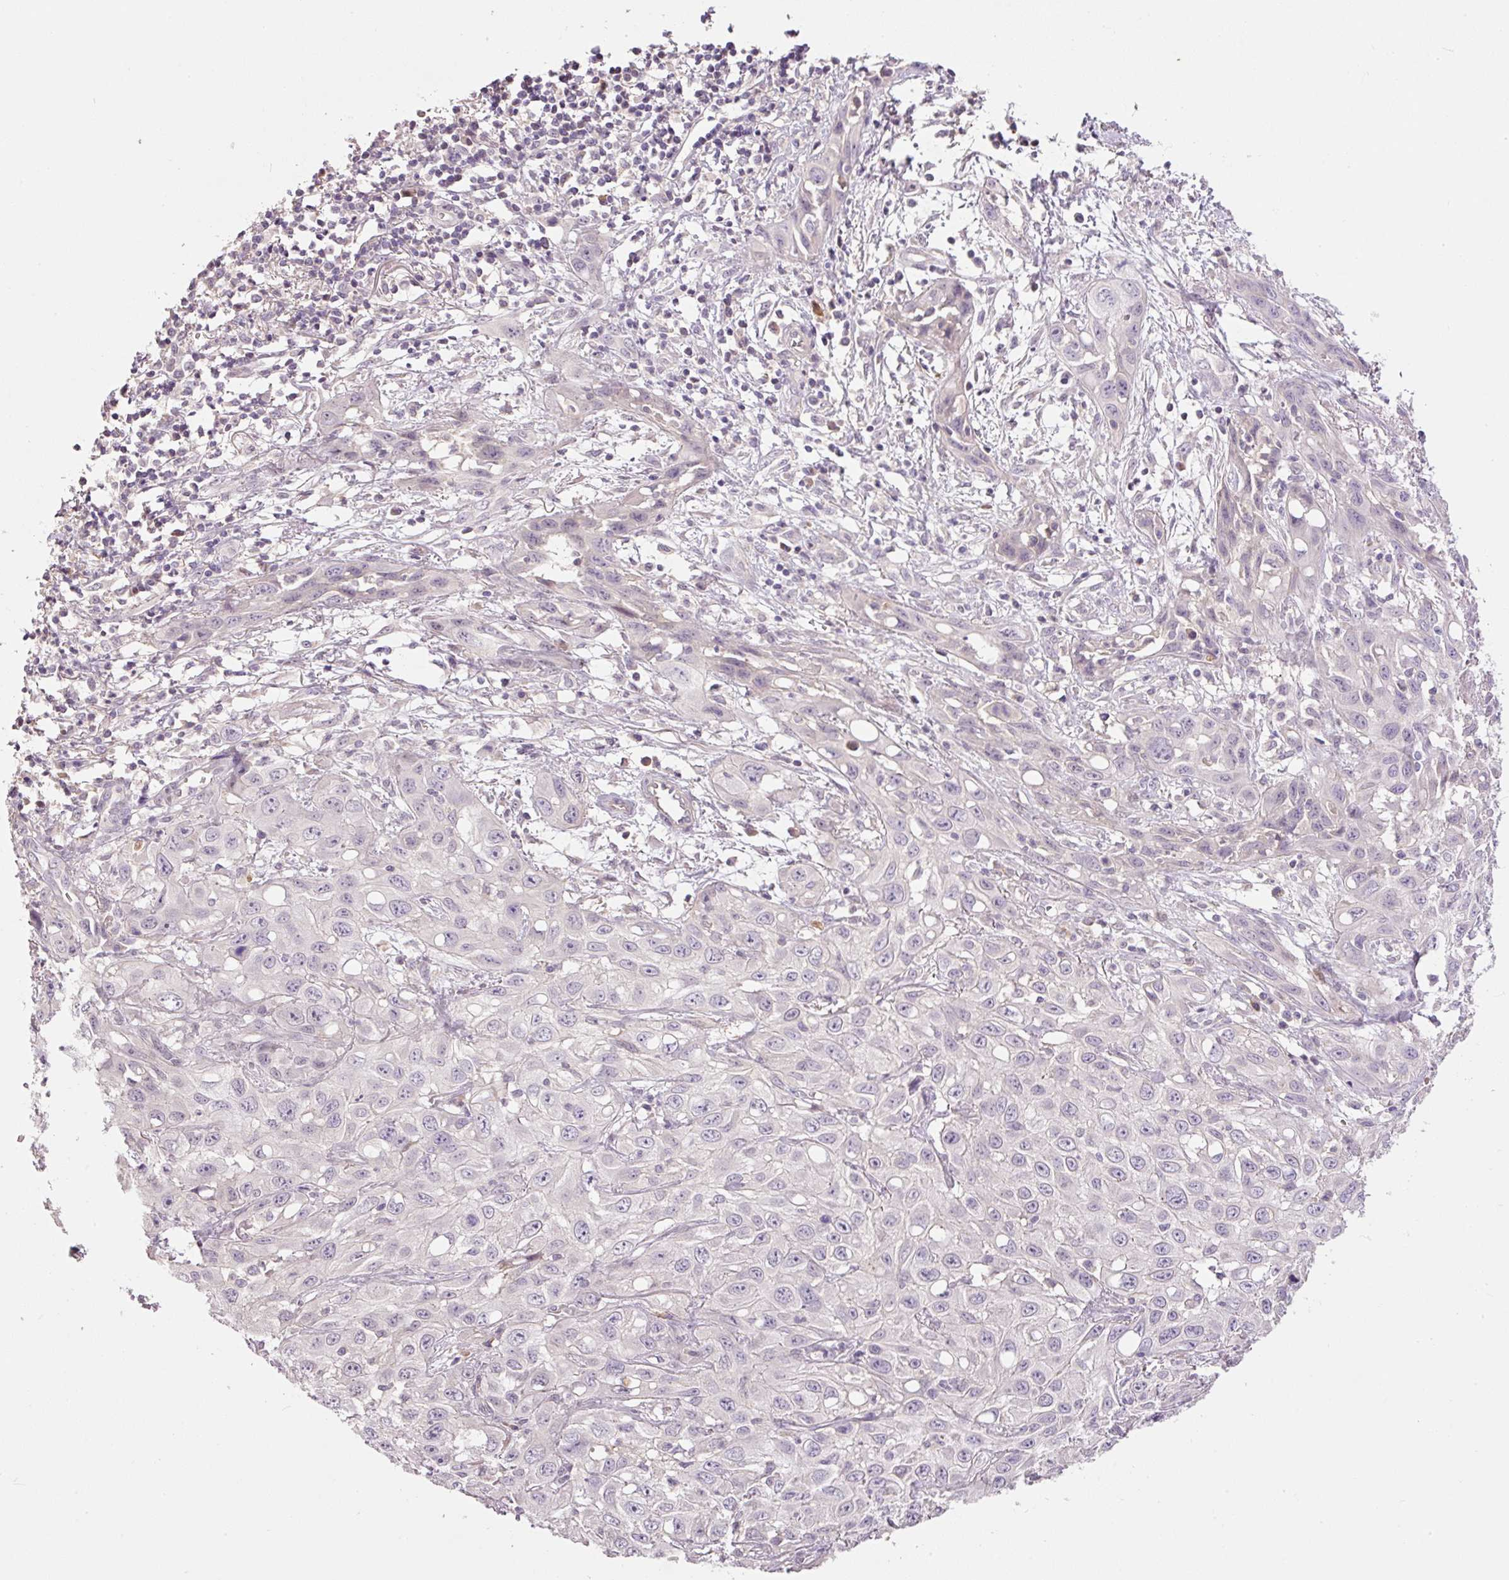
{"staining": {"intensity": "negative", "quantity": "none", "location": "none"}, "tissue": "skin cancer", "cell_type": "Tumor cells", "image_type": "cancer", "snomed": [{"axis": "morphology", "description": "Squamous cell carcinoma, NOS"}, {"axis": "topography", "description": "Skin"}, {"axis": "topography", "description": "Vulva"}], "caption": "DAB immunohistochemical staining of human skin cancer exhibits no significant staining in tumor cells.", "gene": "CMTM8", "patient": {"sex": "female", "age": 71}}